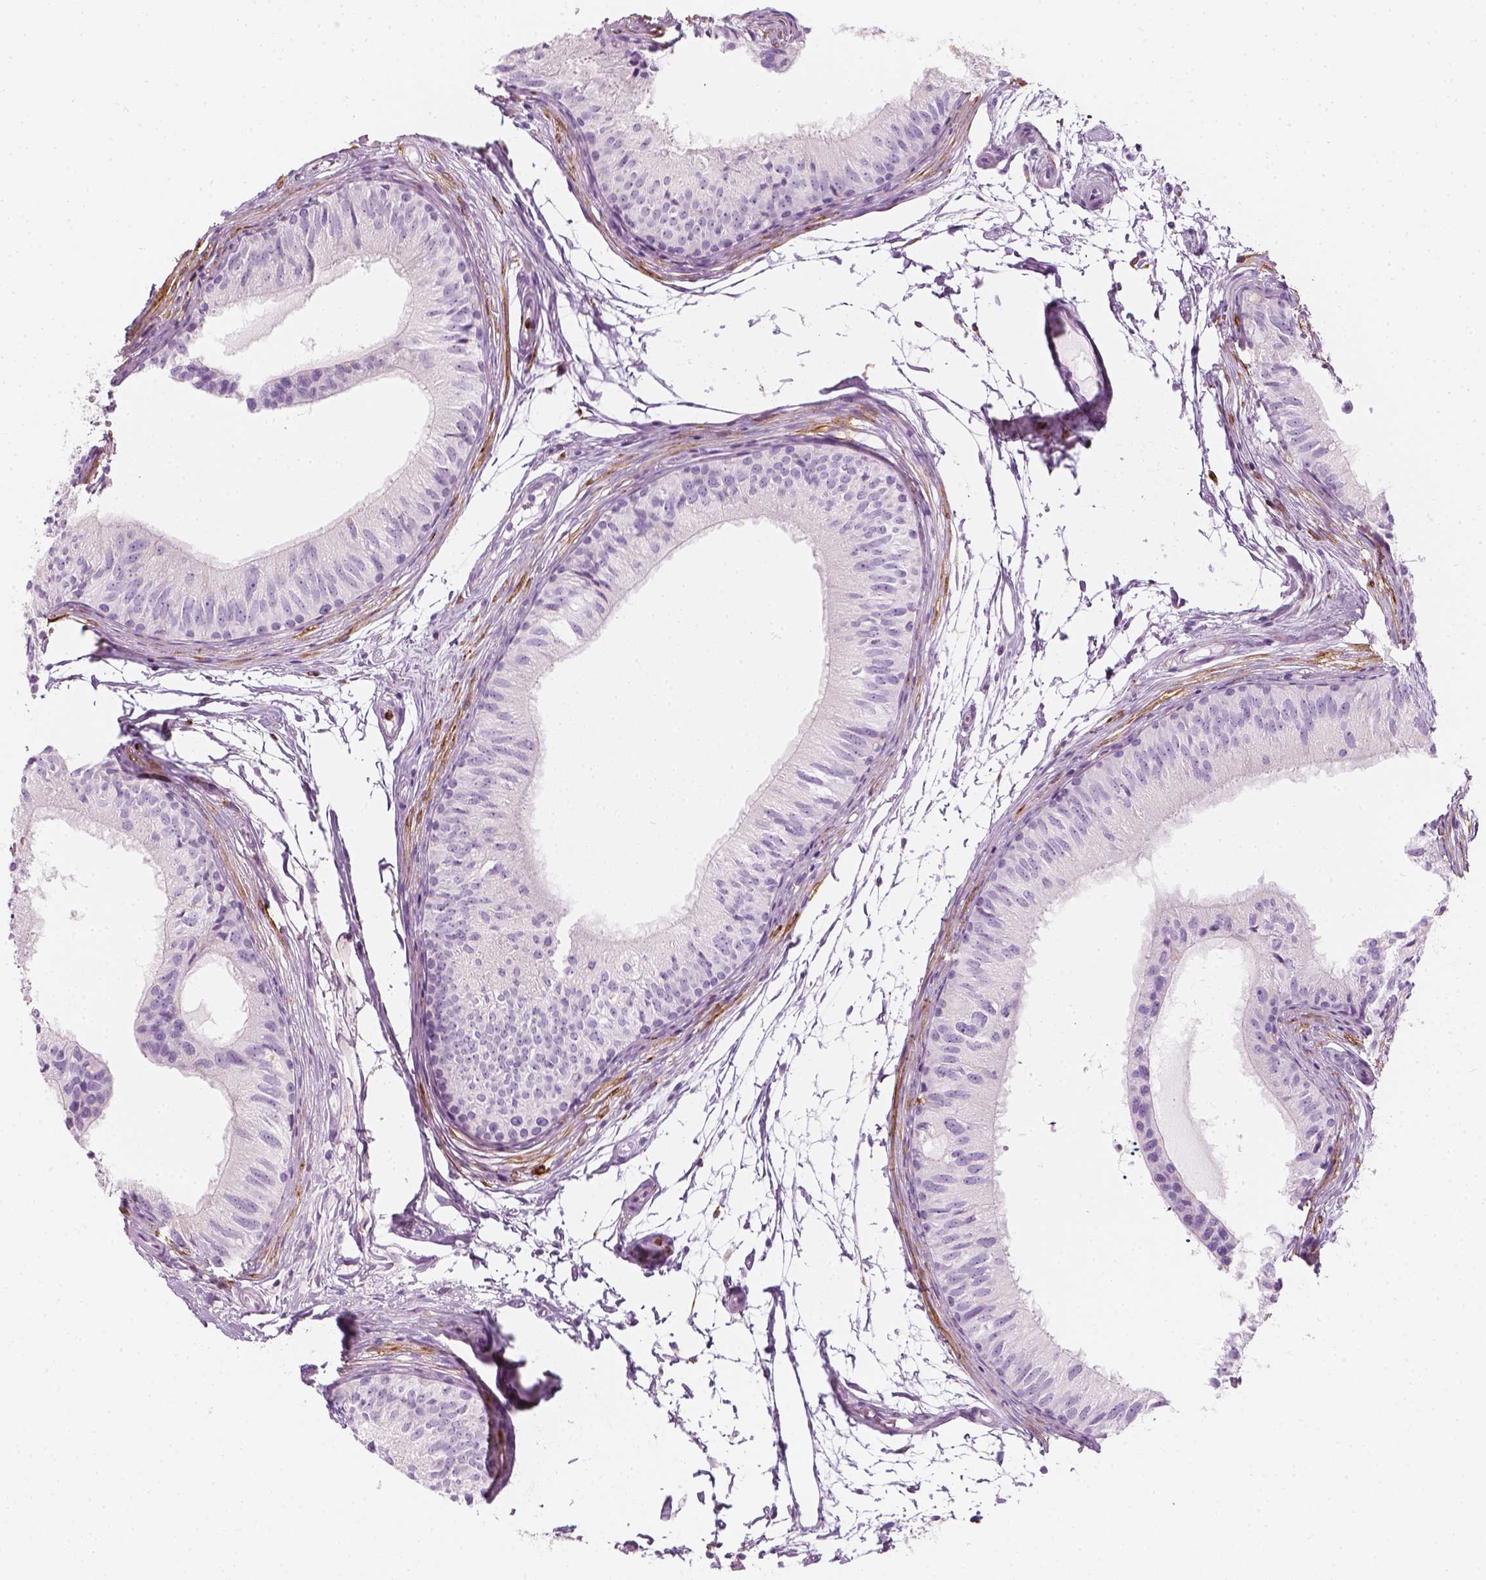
{"staining": {"intensity": "negative", "quantity": "none", "location": "none"}, "tissue": "epididymis", "cell_type": "Glandular cells", "image_type": "normal", "snomed": [{"axis": "morphology", "description": "Normal tissue, NOS"}, {"axis": "topography", "description": "Epididymis"}], "caption": "Epididymis was stained to show a protein in brown. There is no significant positivity in glandular cells.", "gene": "CES1", "patient": {"sex": "male", "age": 25}}